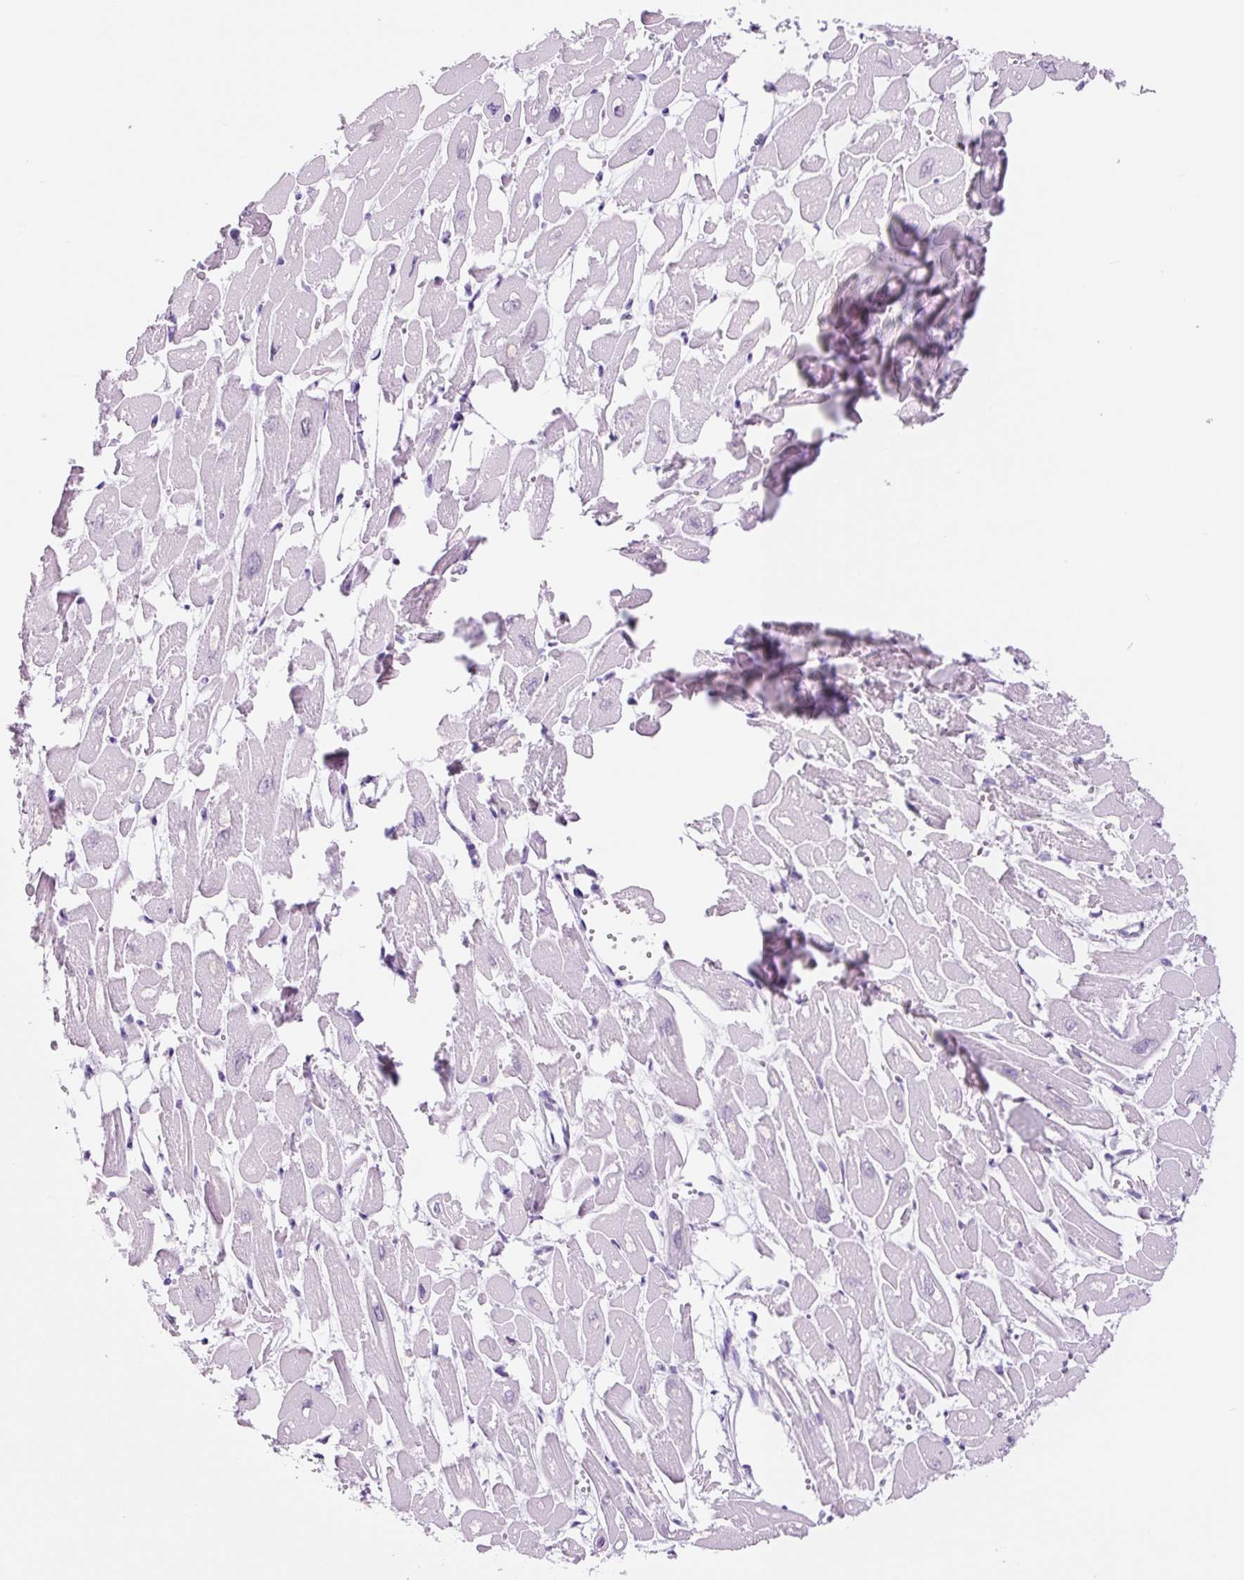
{"staining": {"intensity": "strong", "quantity": "25%-75%", "location": "nuclear"}, "tissue": "heart muscle", "cell_type": "Cardiomyocytes", "image_type": "normal", "snomed": [{"axis": "morphology", "description": "Normal tissue, NOS"}, {"axis": "topography", "description": "Heart"}], "caption": "A high-resolution photomicrograph shows immunohistochemistry (IHC) staining of normal heart muscle, which exhibits strong nuclear expression in about 25%-75% of cardiomyocytes.", "gene": "ADSS1", "patient": {"sex": "male", "age": 54}}